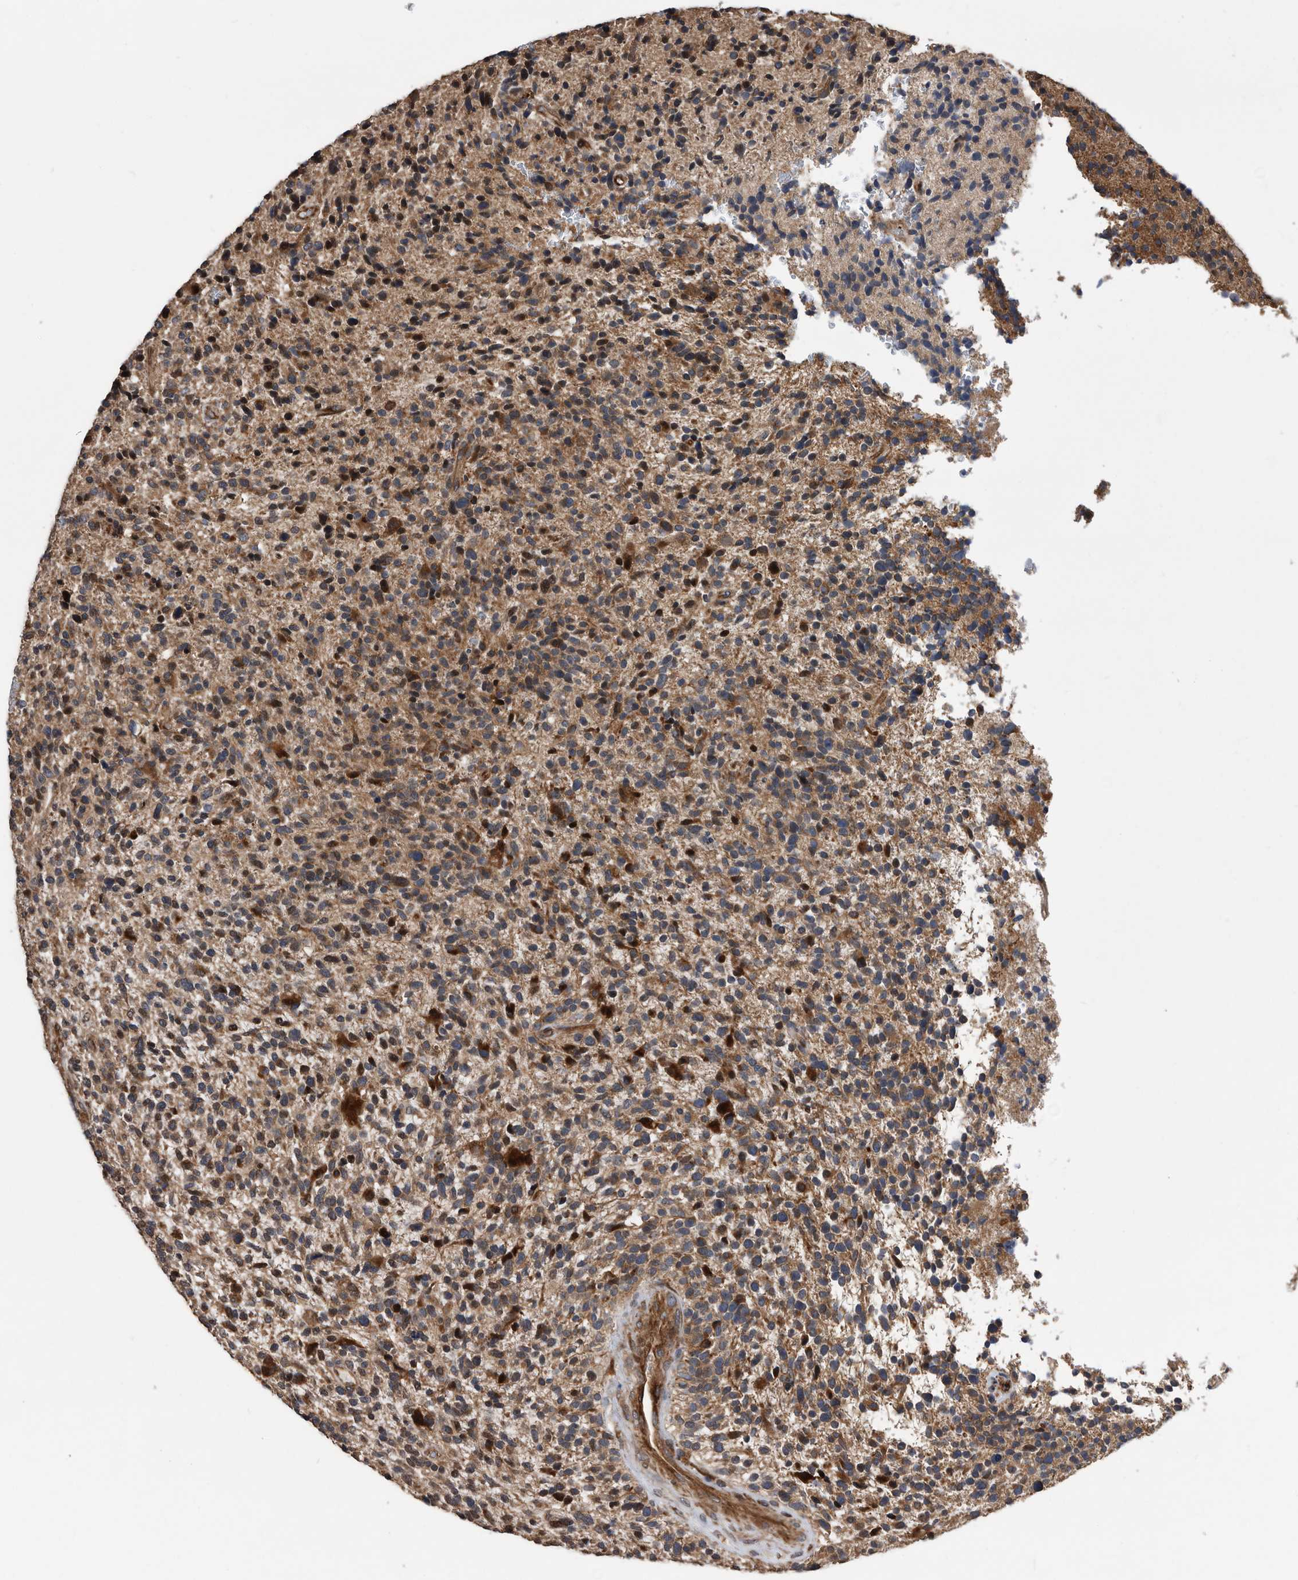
{"staining": {"intensity": "moderate", "quantity": "25%-75%", "location": "cytoplasmic/membranous"}, "tissue": "glioma", "cell_type": "Tumor cells", "image_type": "cancer", "snomed": [{"axis": "morphology", "description": "Glioma, malignant, High grade"}, {"axis": "topography", "description": "Brain"}], "caption": "Protein staining reveals moderate cytoplasmic/membranous positivity in about 25%-75% of tumor cells in malignant glioma (high-grade).", "gene": "SERINC2", "patient": {"sex": "male", "age": 72}}